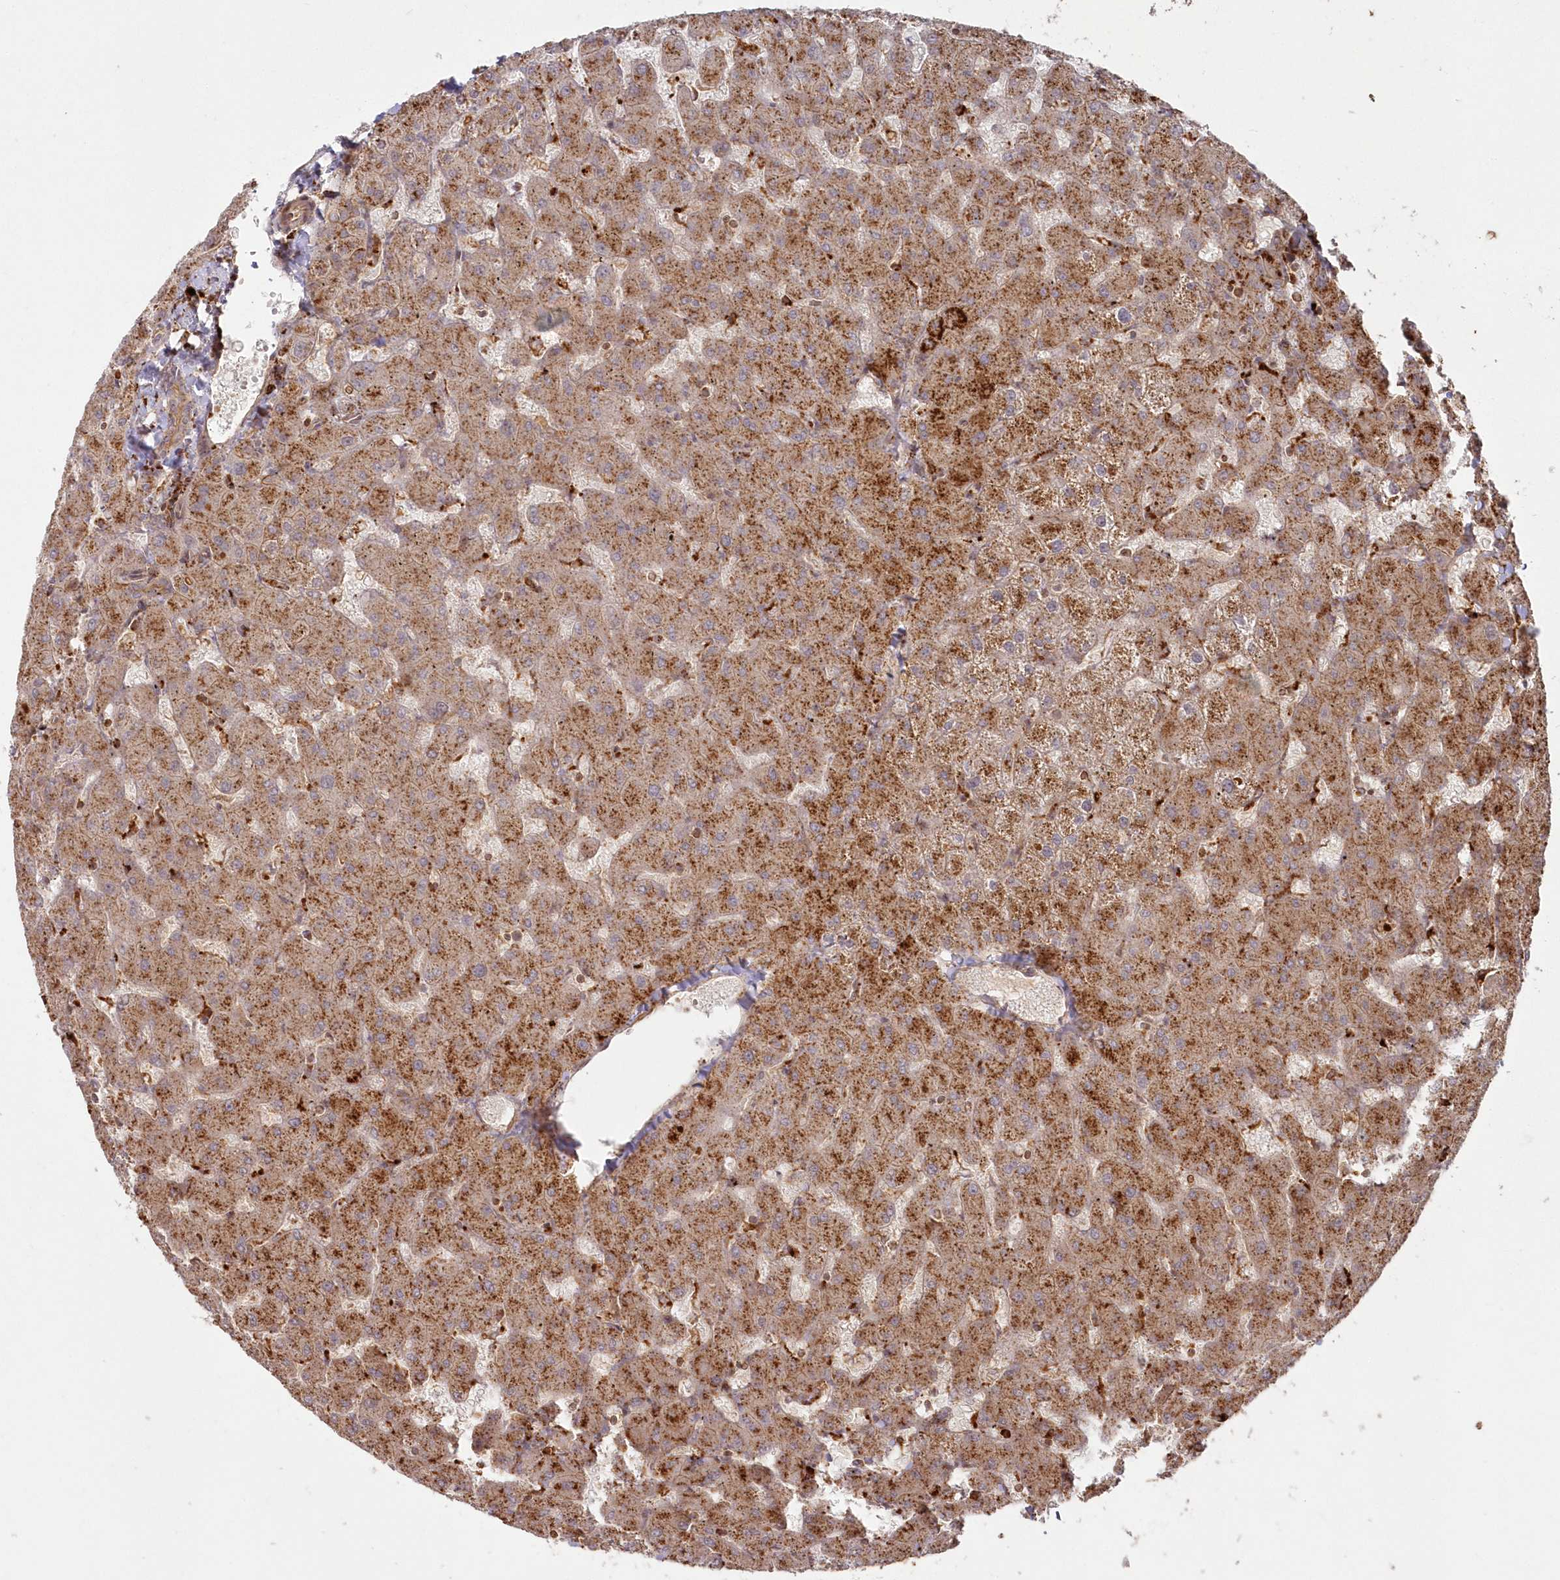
{"staining": {"intensity": "weak", "quantity": "25%-75%", "location": "cytoplasmic/membranous"}, "tissue": "liver", "cell_type": "Cholangiocytes", "image_type": "normal", "snomed": [{"axis": "morphology", "description": "Normal tissue, NOS"}, {"axis": "topography", "description": "Liver"}], "caption": "Immunohistochemistry (DAB) staining of unremarkable human liver exhibits weak cytoplasmic/membranous protein expression in approximately 25%-75% of cholangiocytes. The staining is performed using DAB (3,3'-diaminobenzidine) brown chromogen to label protein expression. The nuclei are counter-stained blue using hematoxylin.", "gene": "RGCC", "patient": {"sex": "female", "age": 63}}